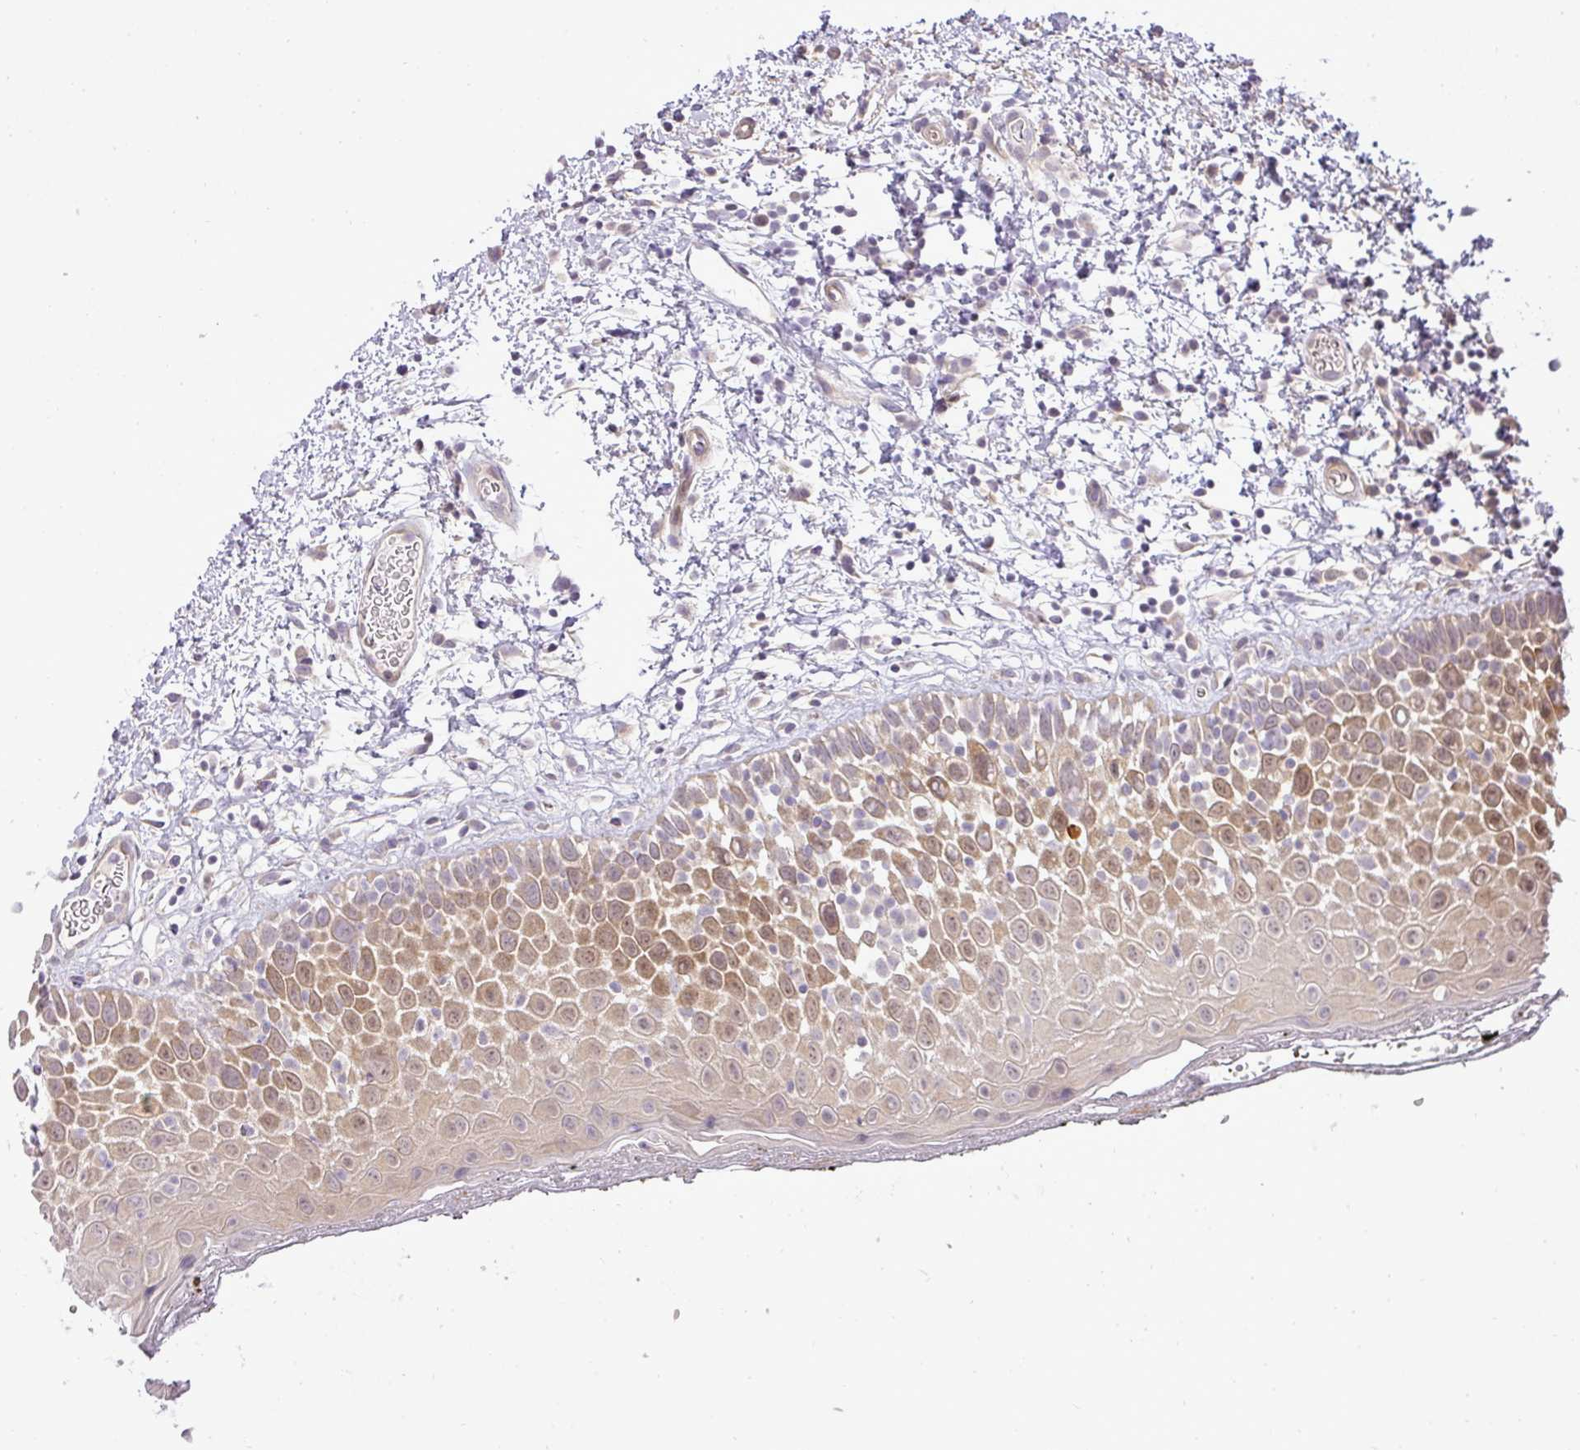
{"staining": {"intensity": "moderate", "quantity": "25%-75%", "location": "cytoplasmic/membranous"}, "tissue": "oral mucosa", "cell_type": "Squamous epithelial cells", "image_type": "normal", "snomed": [{"axis": "morphology", "description": "Normal tissue, NOS"}, {"axis": "morphology", "description": "Squamous cell carcinoma, NOS"}, {"axis": "topography", "description": "Oral tissue"}, {"axis": "topography", "description": "Tounge, NOS"}, {"axis": "topography", "description": "Head-Neck"}], "caption": "A high-resolution photomicrograph shows immunohistochemistry staining of normal oral mucosa, which shows moderate cytoplasmic/membranous staining in approximately 25%-75% of squamous epithelial cells.", "gene": "ZDHHC1", "patient": {"sex": "male", "age": 76}}